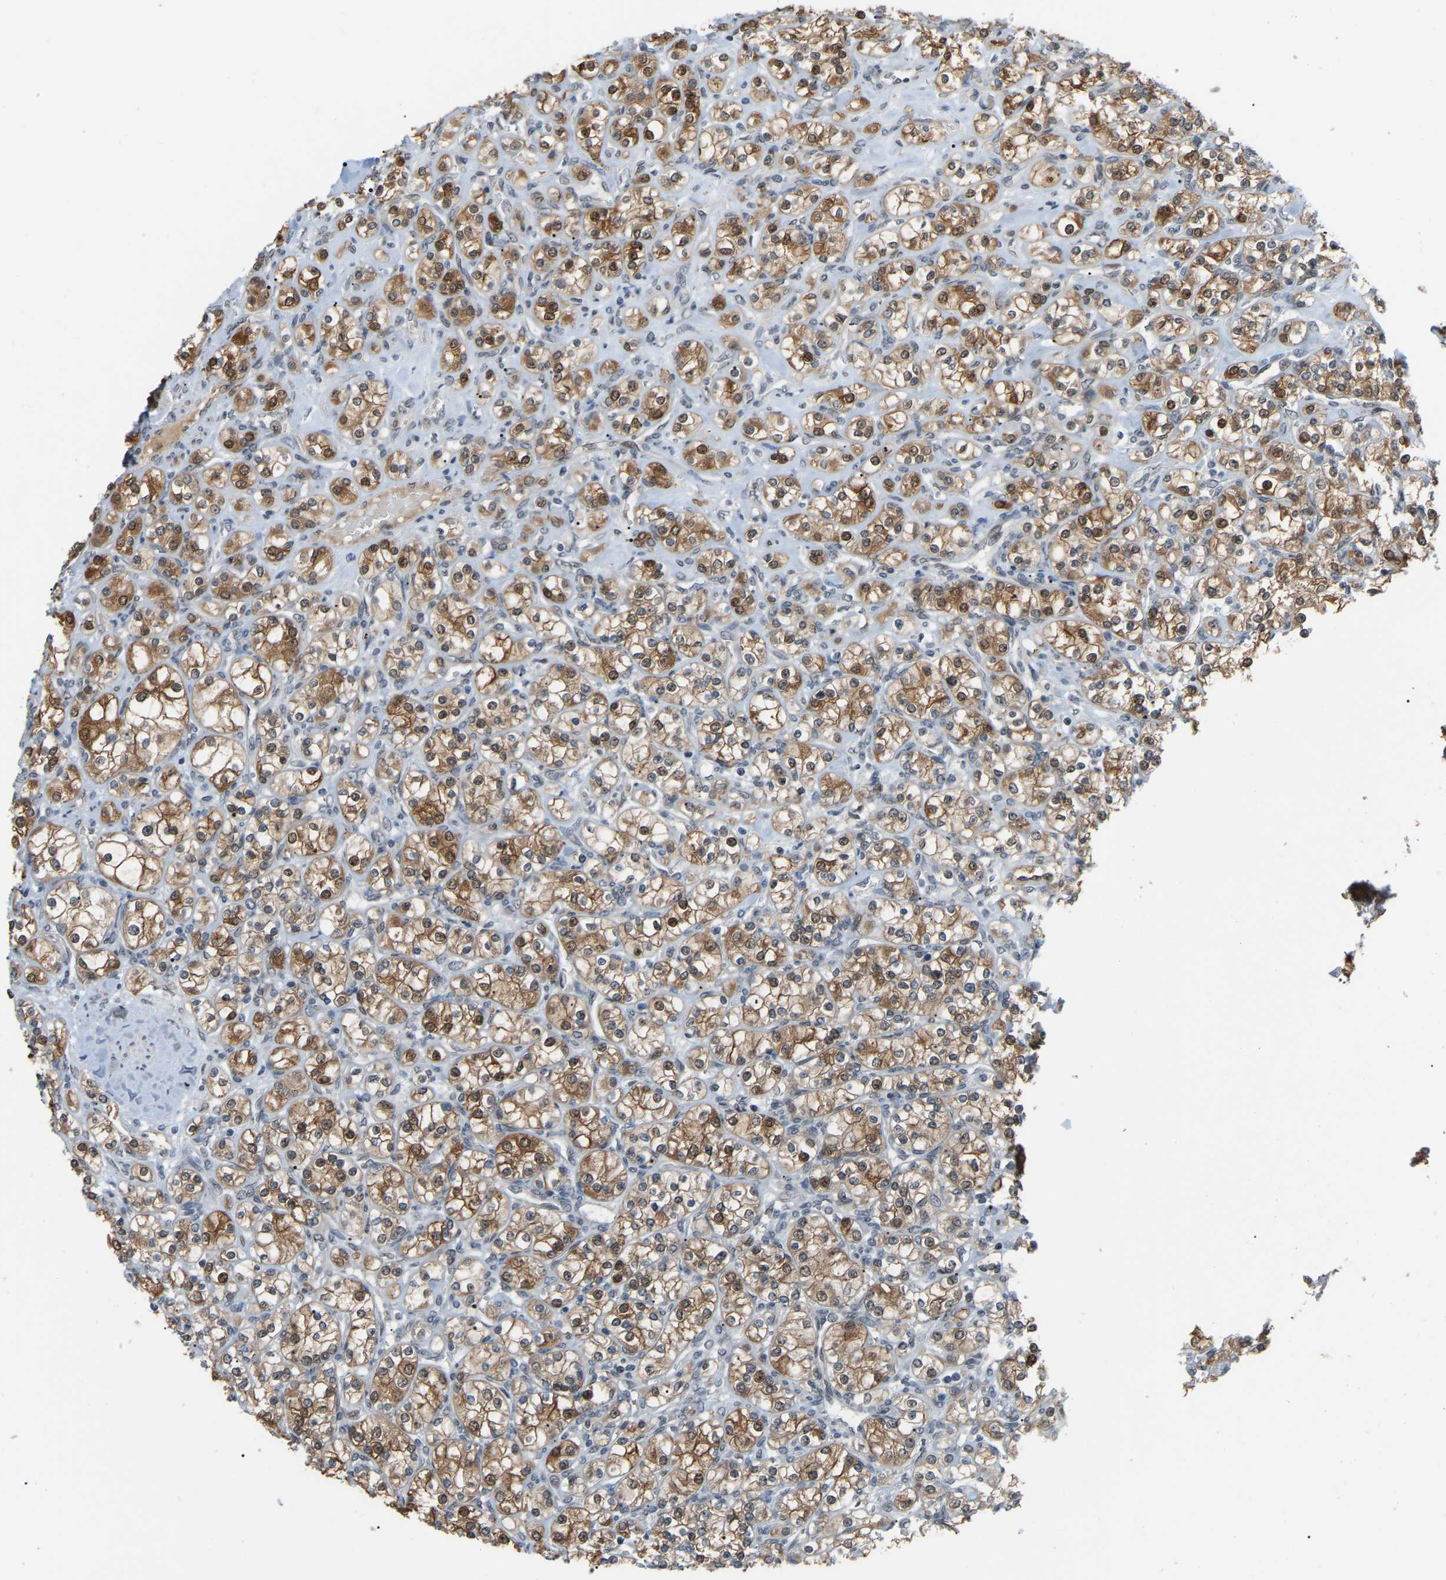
{"staining": {"intensity": "moderate", "quantity": ">75%", "location": "cytoplasmic/membranous"}, "tissue": "renal cancer", "cell_type": "Tumor cells", "image_type": "cancer", "snomed": [{"axis": "morphology", "description": "Adenocarcinoma, NOS"}, {"axis": "topography", "description": "Kidney"}], "caption": "Immunohistochemical staining of human renal cancer demonstrates medium levels of moderate cytoplasmic/membranous positivity in about >75% of tumor cells.", "gene": "CROT", "patient": {"sex": "male", "age": 77}}